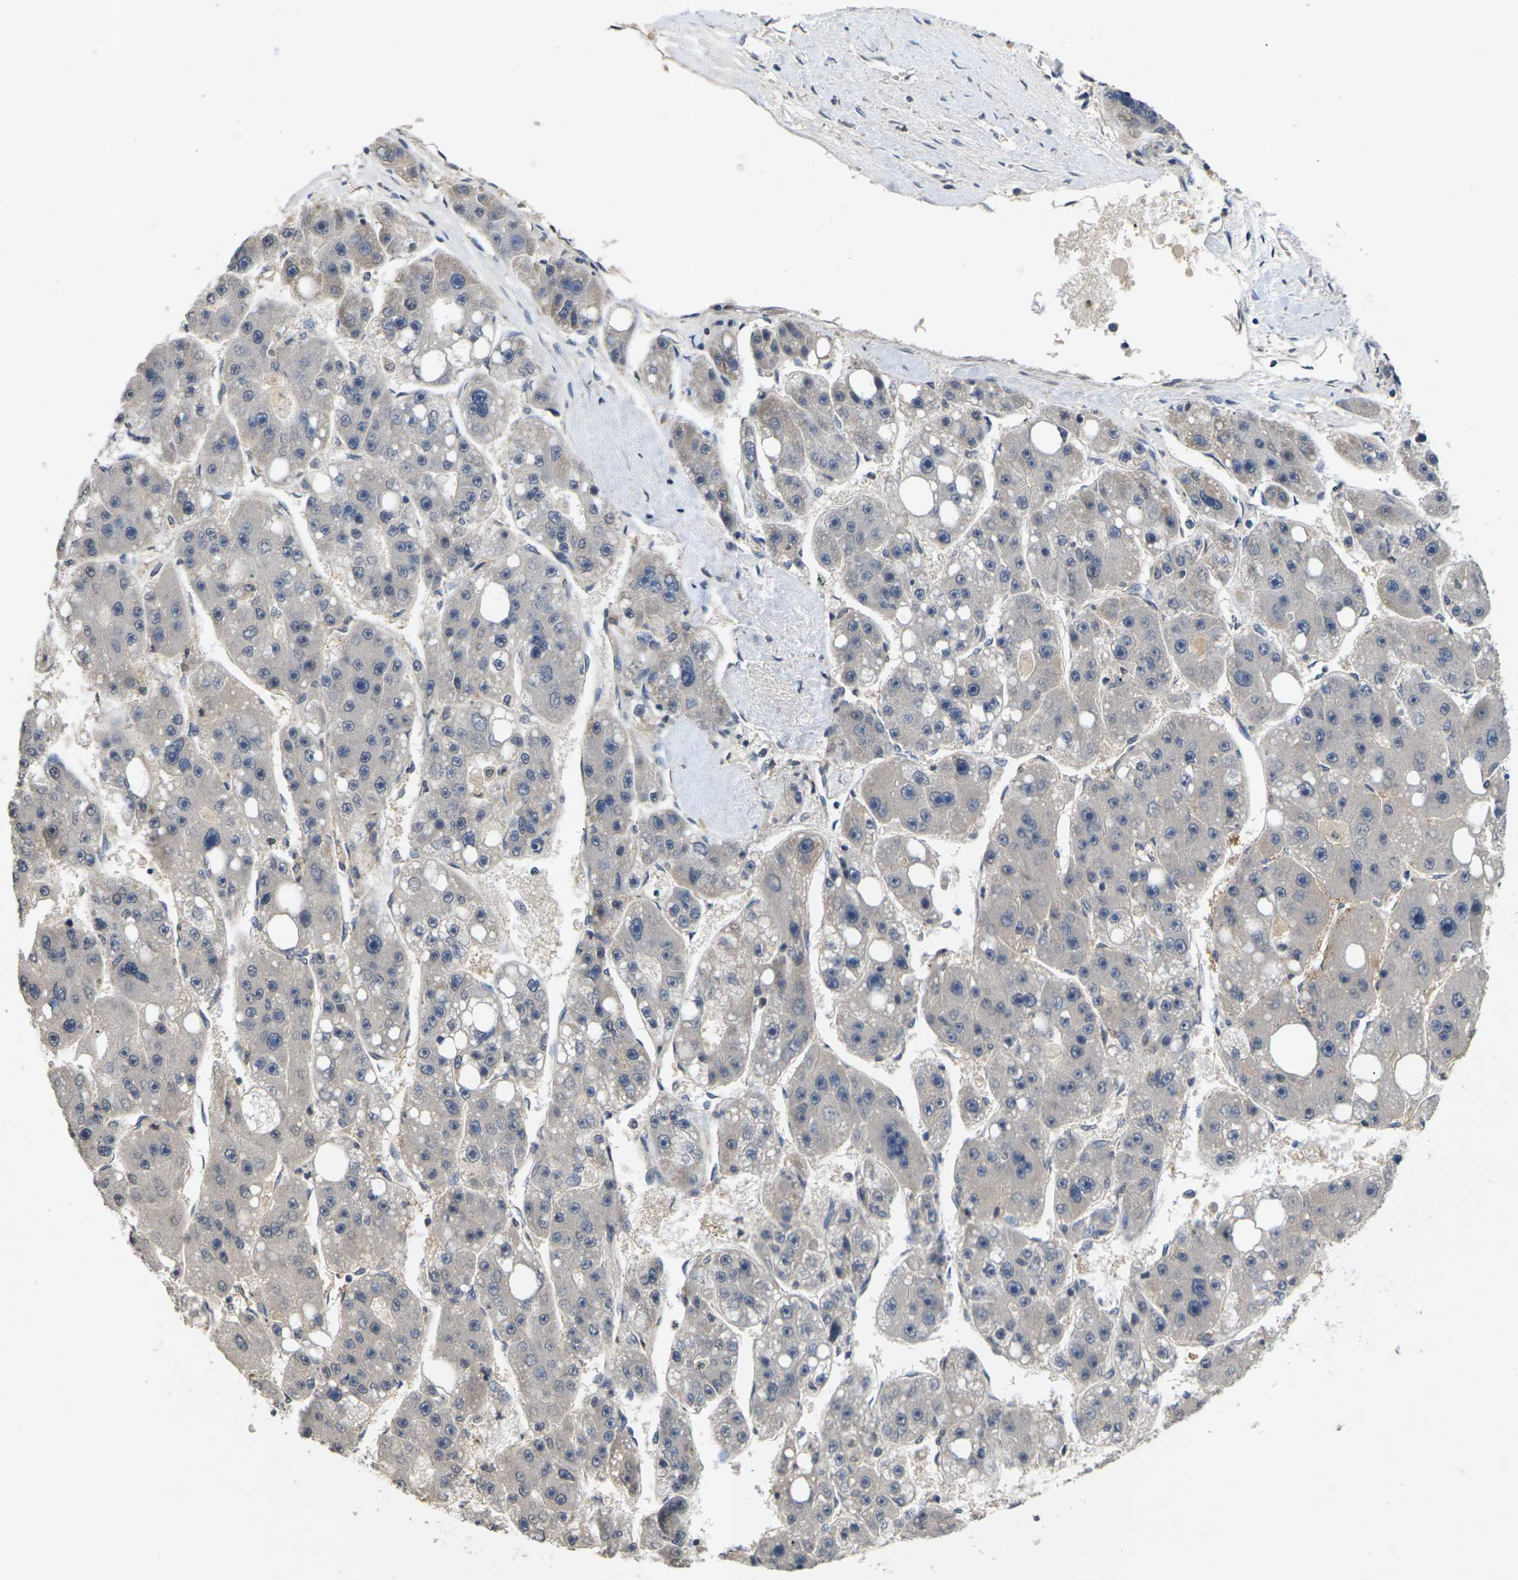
{"staining": {"intensity": "negative", "quantity": "none", "location": "none"}, "tissue": "liver cancer", "cell_type": "Tumor cells", "image_type": "cancer", "snomed": [{"axis": "morphology", "description": "Carcinoma, Hepatocellular, NOS"}, {"axis": "topography", "description": "Liver"}], "caption": "Immunohistochemical staining of human liver hepatocellular carcinoma exhibits no significant expression in tumor cells.", "gene": "SLC2A2", "patient": {"sex": "female", "age": 61}}